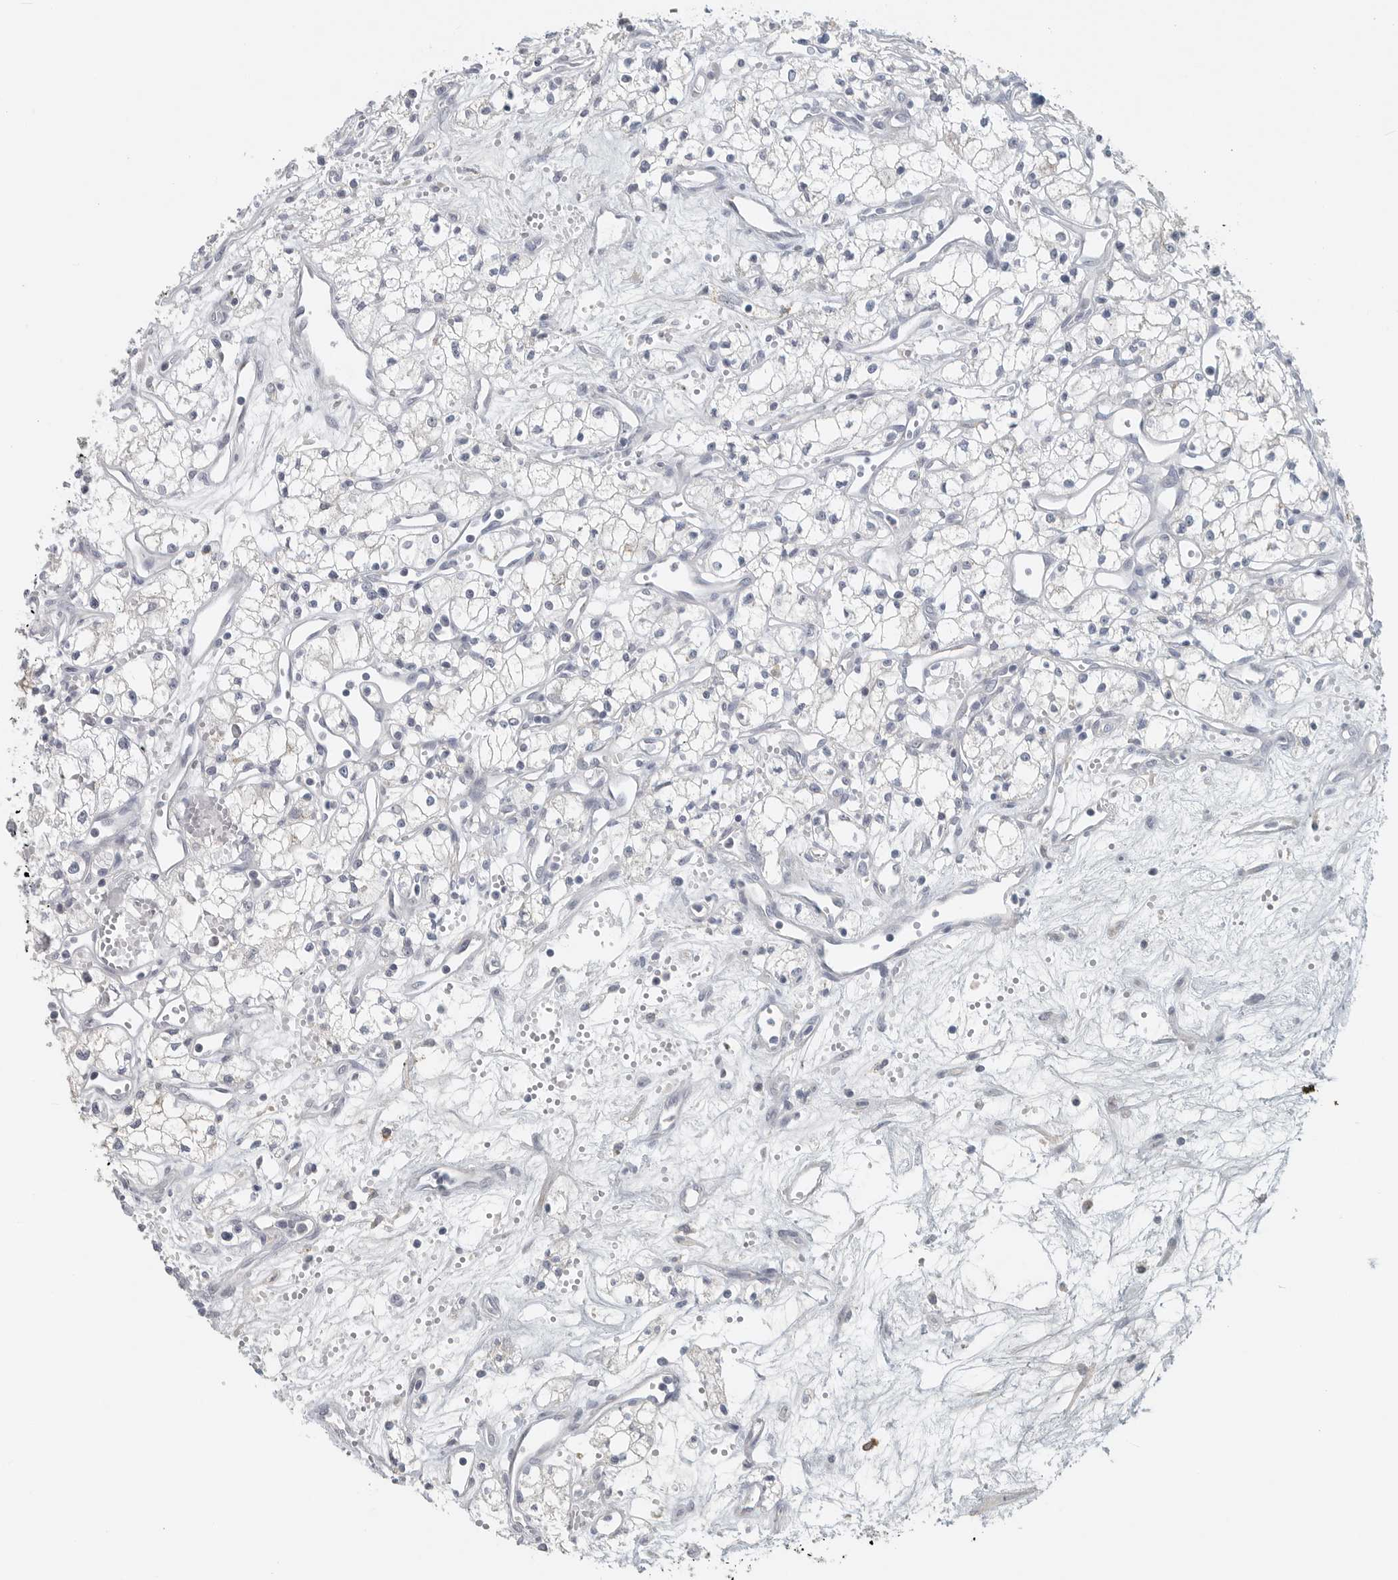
{"staining": {"intensity": "negative", "quantity": "none", "location": "none"}, "tissue": "renal cancer", "cell_type": "Tumor cells", "image_type": "cancer", "snomed": [{"axis": "morphology", "description": "Adenocarcinoma, NOS"}, {"axis": "topography", "description": "Kidney"}], "caption": "The photomicrograph shows no significant positivity in tumor cells of renal cancer. Nuclei are stained in blue.", "gene": "PAM", "patient": {"sex": "male", "age": 59}}